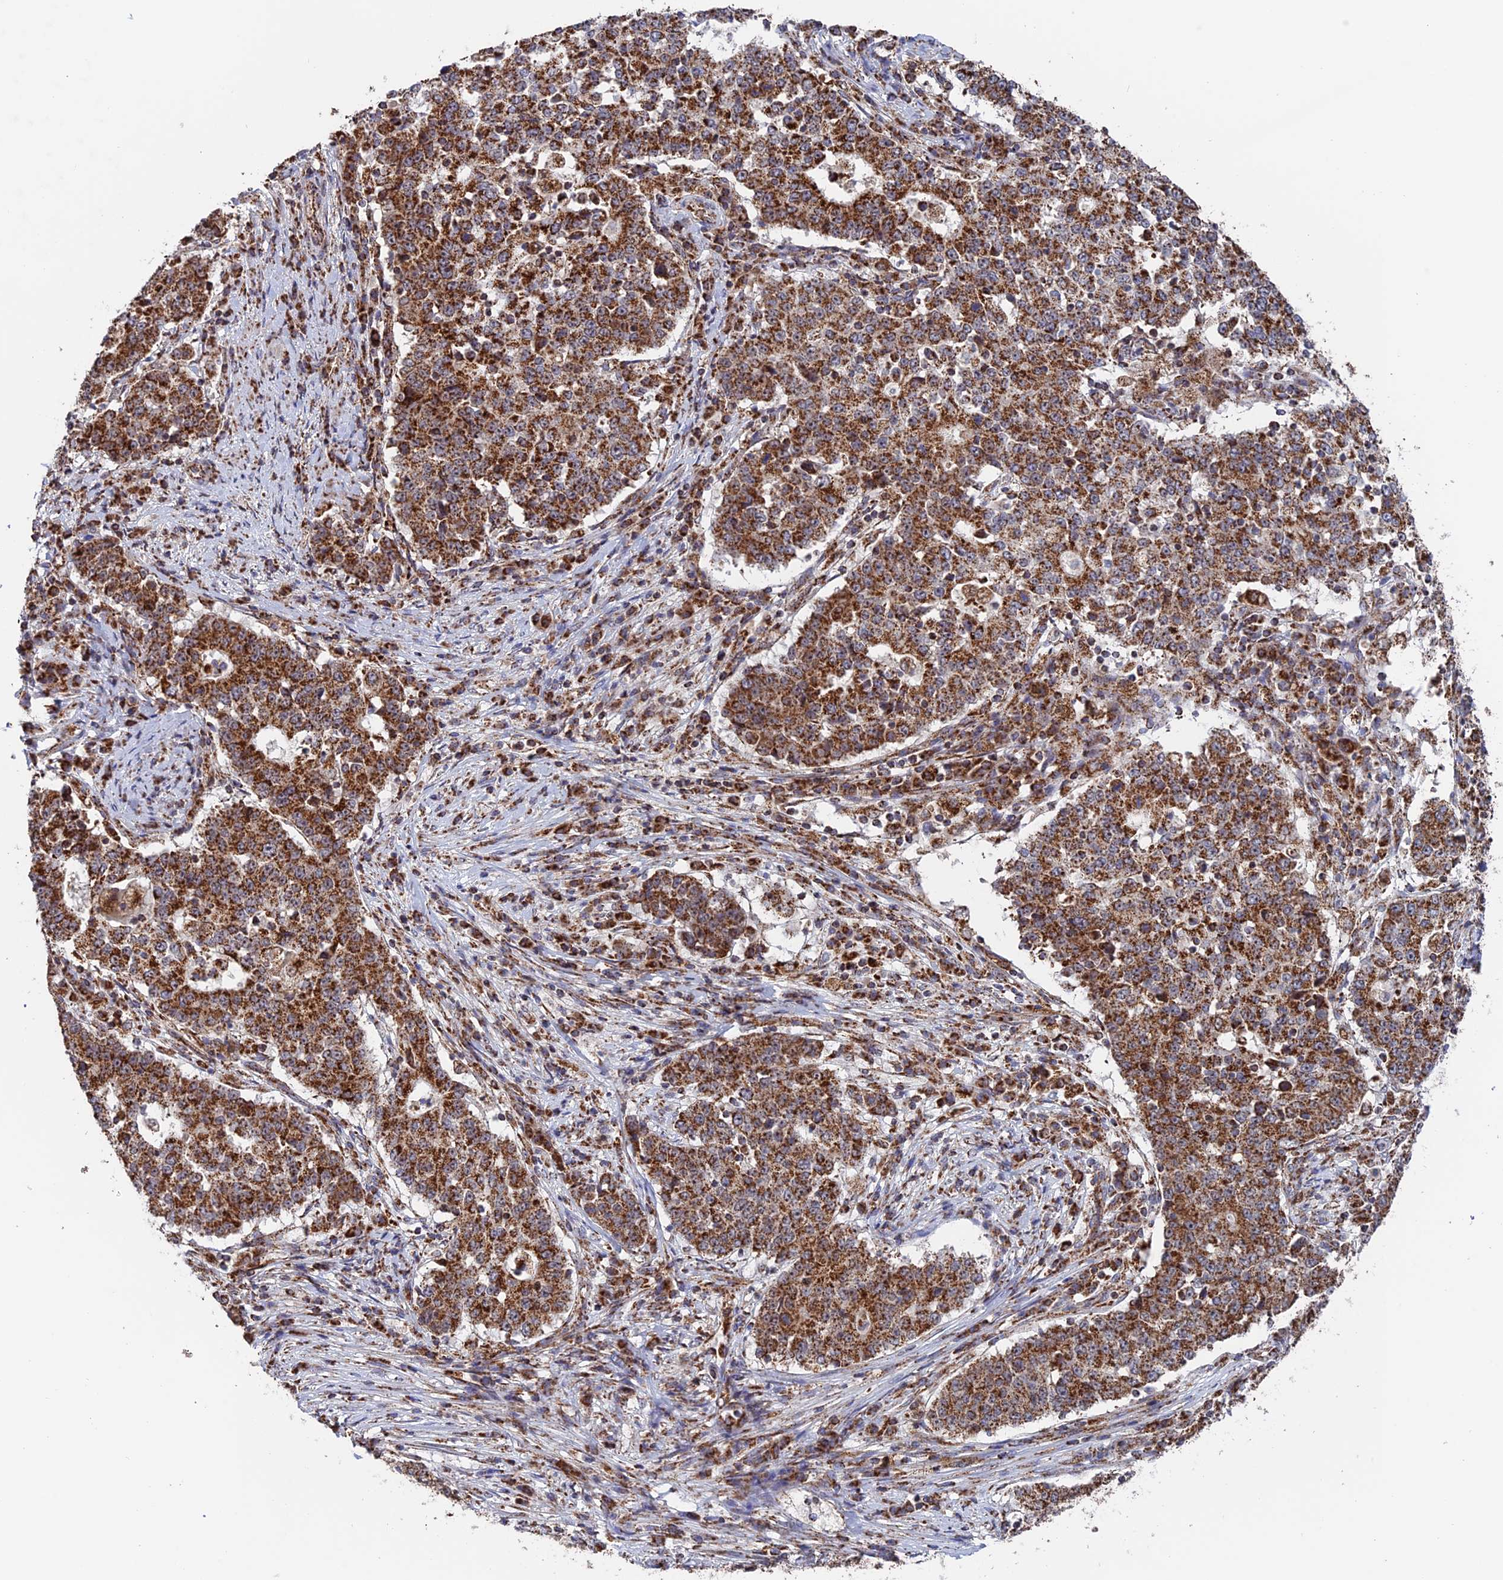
{"staining": {"intensity": "strong", "quantity": ">75%", "location": "cytoplasmic/membranous"}, "tissue": "stomach cancer", "cell_type": "Tumor cells", "image_type": "cancer", "snomed": [{"axis": "morphology", "description": "Adenocarcinoma, NOS"}, {"axis": "topography", "description": "Stomach"}], "caption": "Stomach cancer stained with DAB immunohistochemistry (IHC) displays high levels of strong cytoplasmic/membranous positivity in approximately >75% of tumor cells. (DAB (3,3'-diaminobenzidine) IHC, brown staining for protein, blue staining for nuclei).", "gene": "DTYMK", "patient": {"sex": "male", "age": 59}}